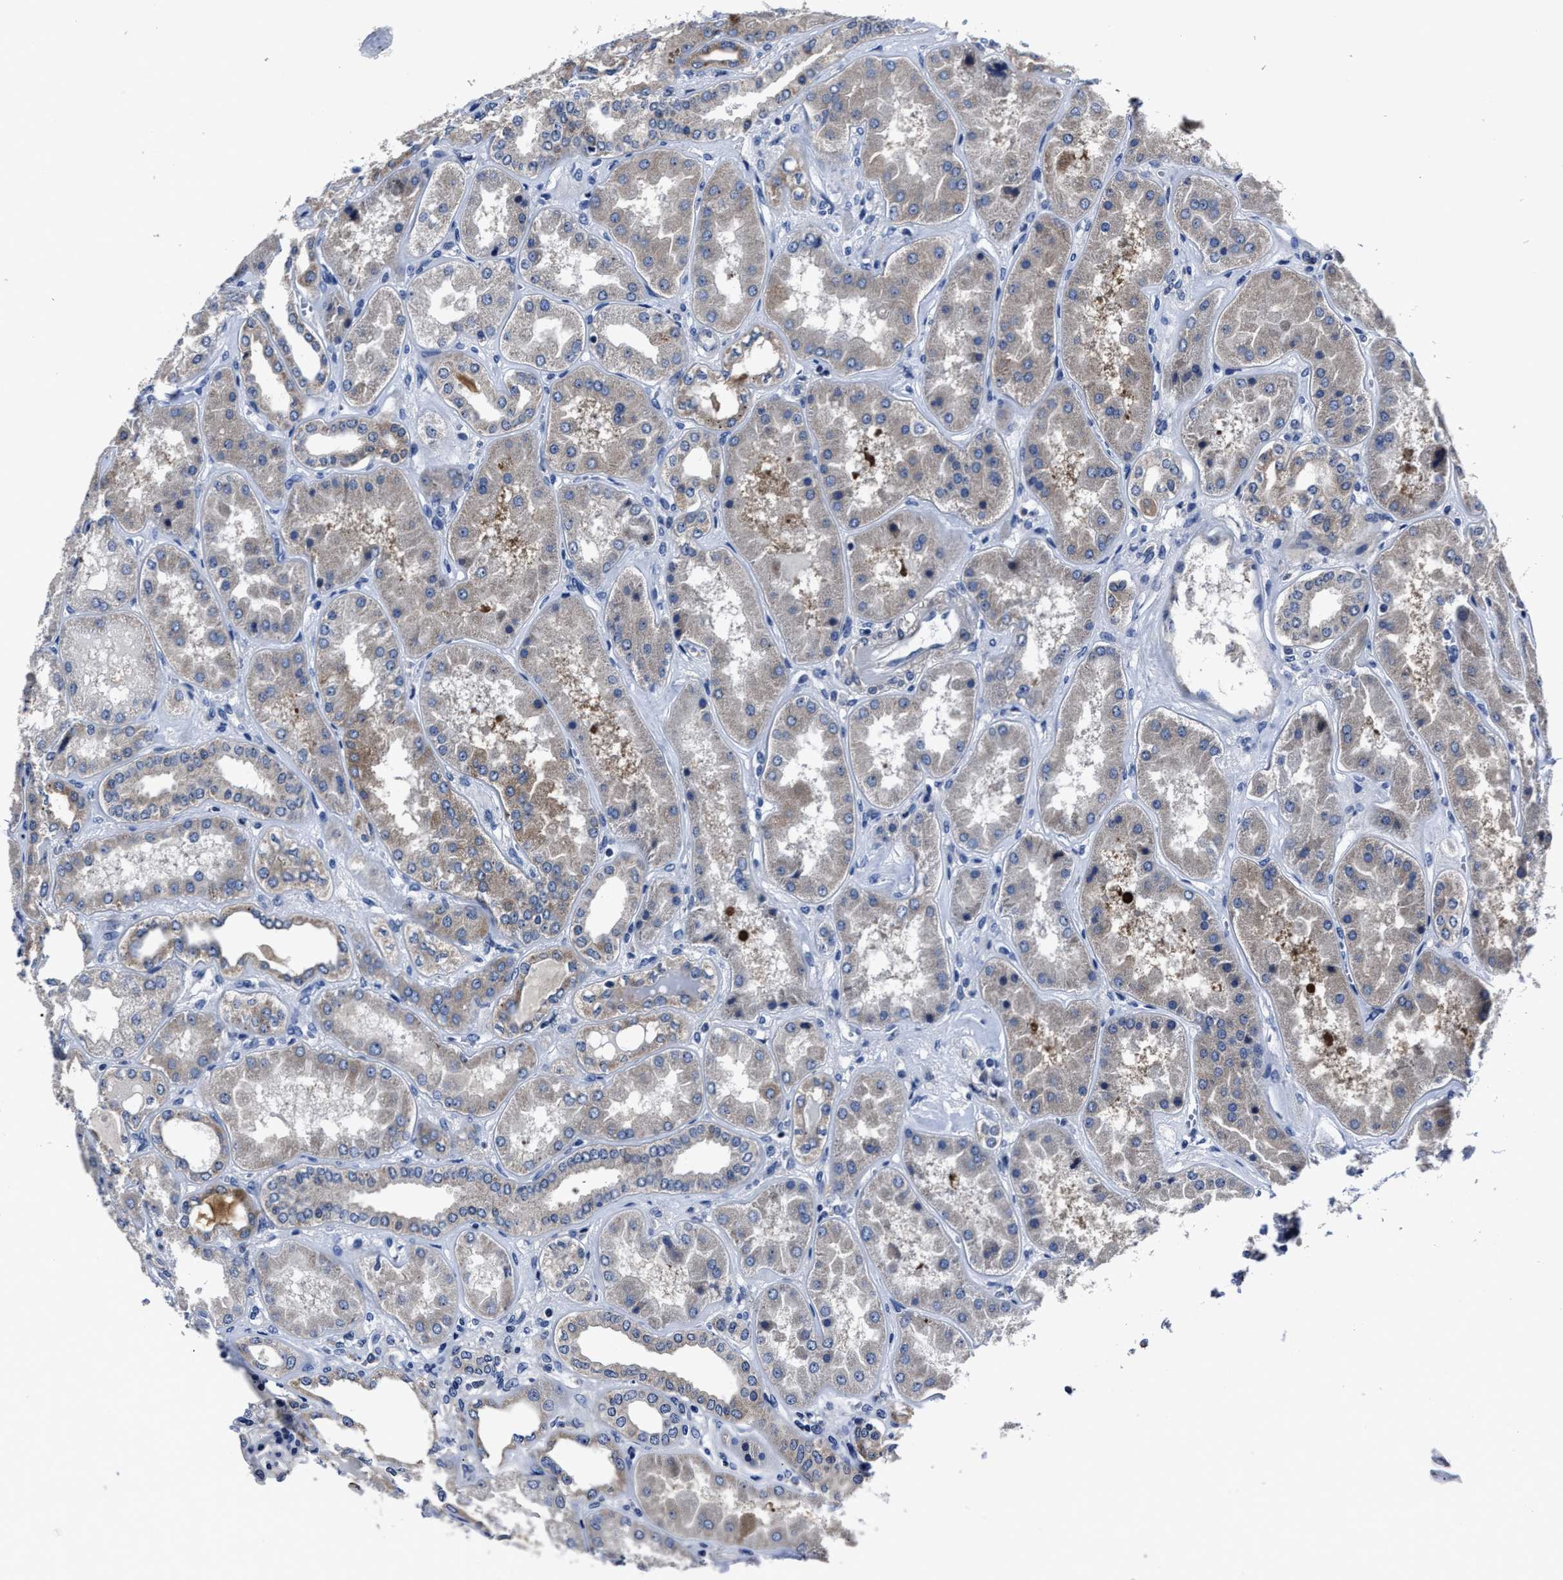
{"staining": {"intensity": "negative", "quantity": "none", "location": "none"}, "tissue": "kidney", "cell_type": "Cells in glomeruli", "image_type": "normal", "snomed": [{"axis": "morphology", "description": "Normal tissue, NOS"}, {"axis": "topography", "description": "Kidney"}], "caption": "A high-resolution micrograph shows immunohistochemistry (IHC) staining of unremarkable kidney, which demonstrates no significant staining in cells in glomeruli. (DAB immunohistochemistry (IHC) with hematoxylin counter stain).", "gene": "RSBN1L", "patient": {"sex": "female", "age": 56}}